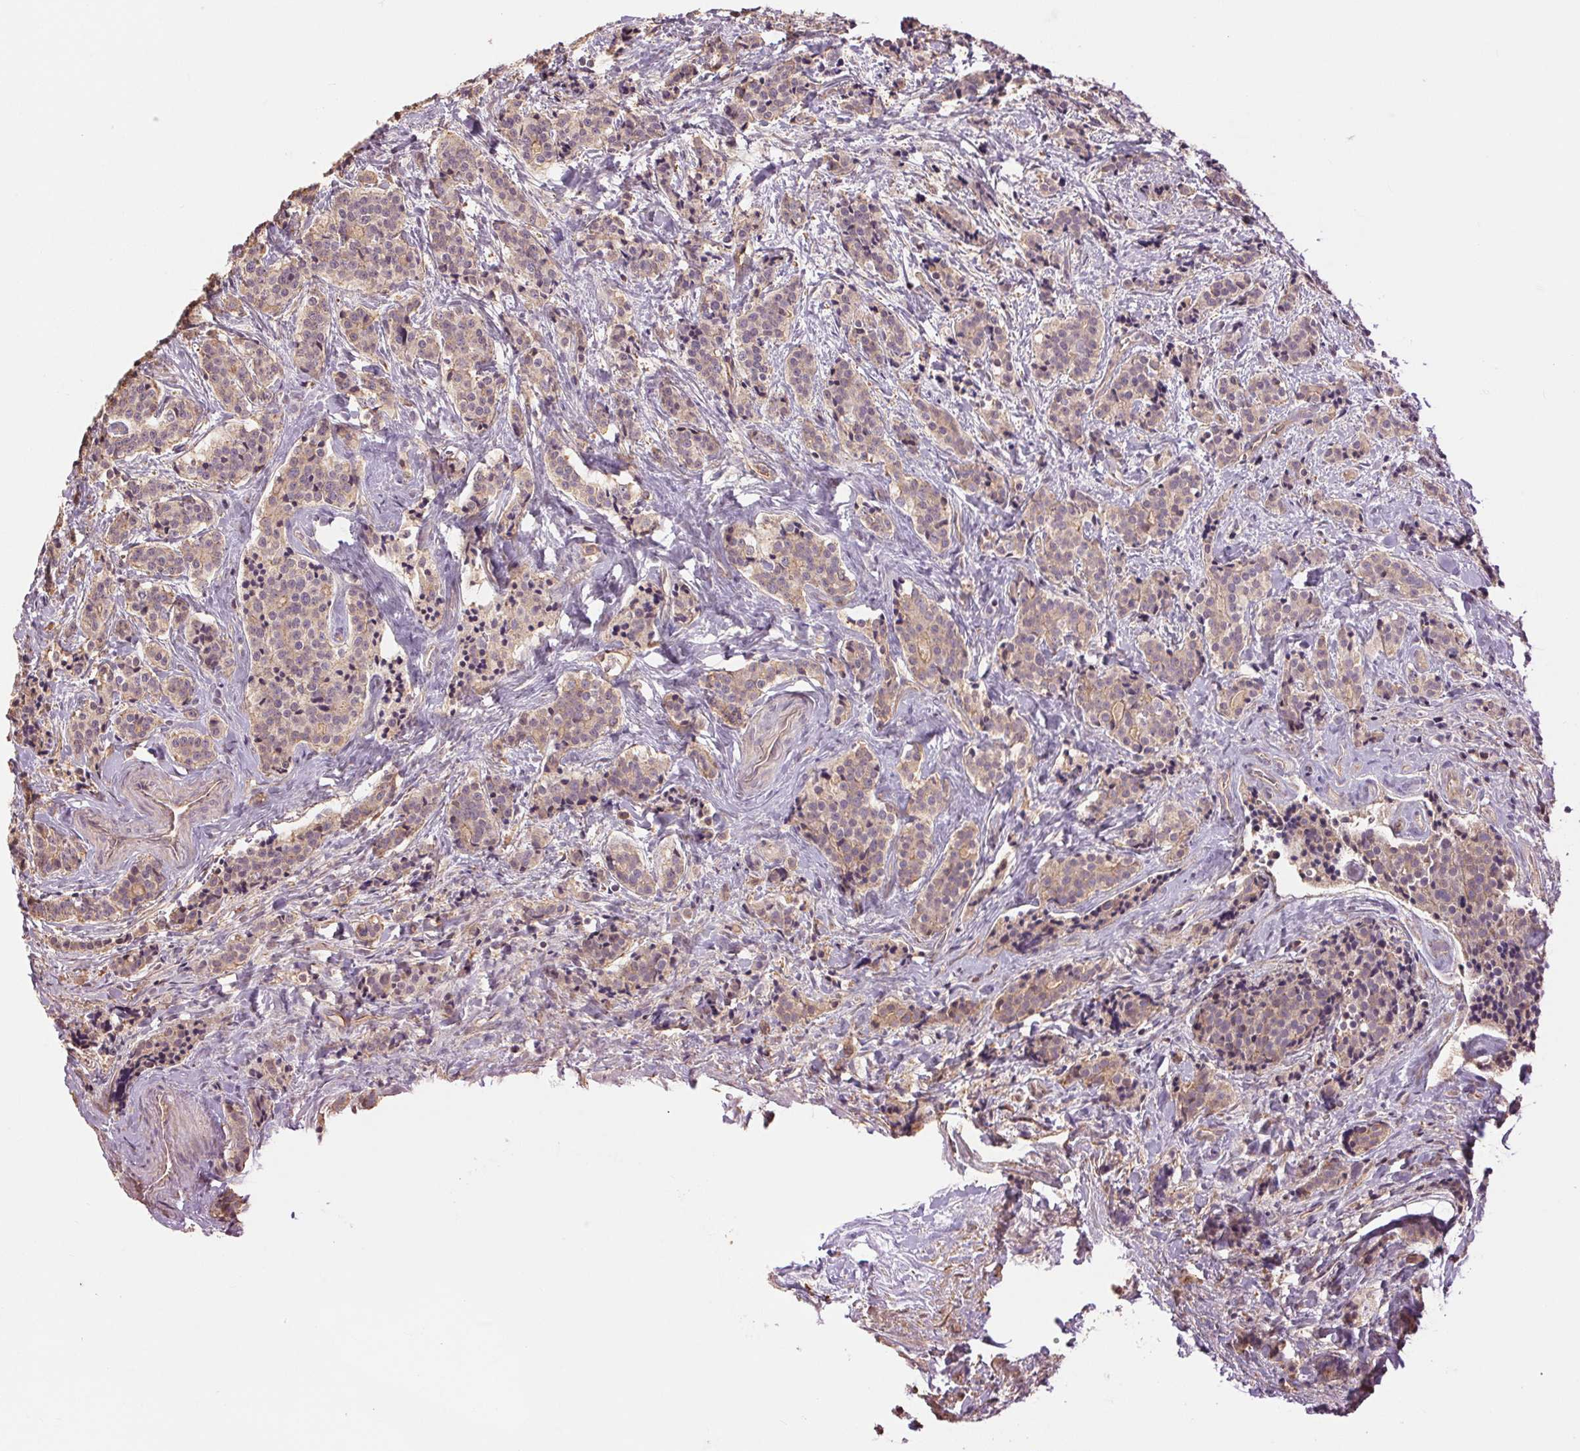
{"staining": {"intensity": "weak", "quantity": "25%-75%", "location": "cytoplasmic/membranous"}, "tissue": "carcinoid", "cell_type": "Tumor cells", "image_type": "cancer", "snomed": [{"axis": "morphology", "description": "Carcinoid, malignant, NOS"}, {"axis": "topography", "description": "Small intestine"}], "caption": "Protein expression analysis of human carcinoid (malignant) reveals weak cytoplasmic/membranous positivity in about 25%-75% of tumor cells.", "gene": "PALM", "patient": {"sex": "female", "age": 73}}